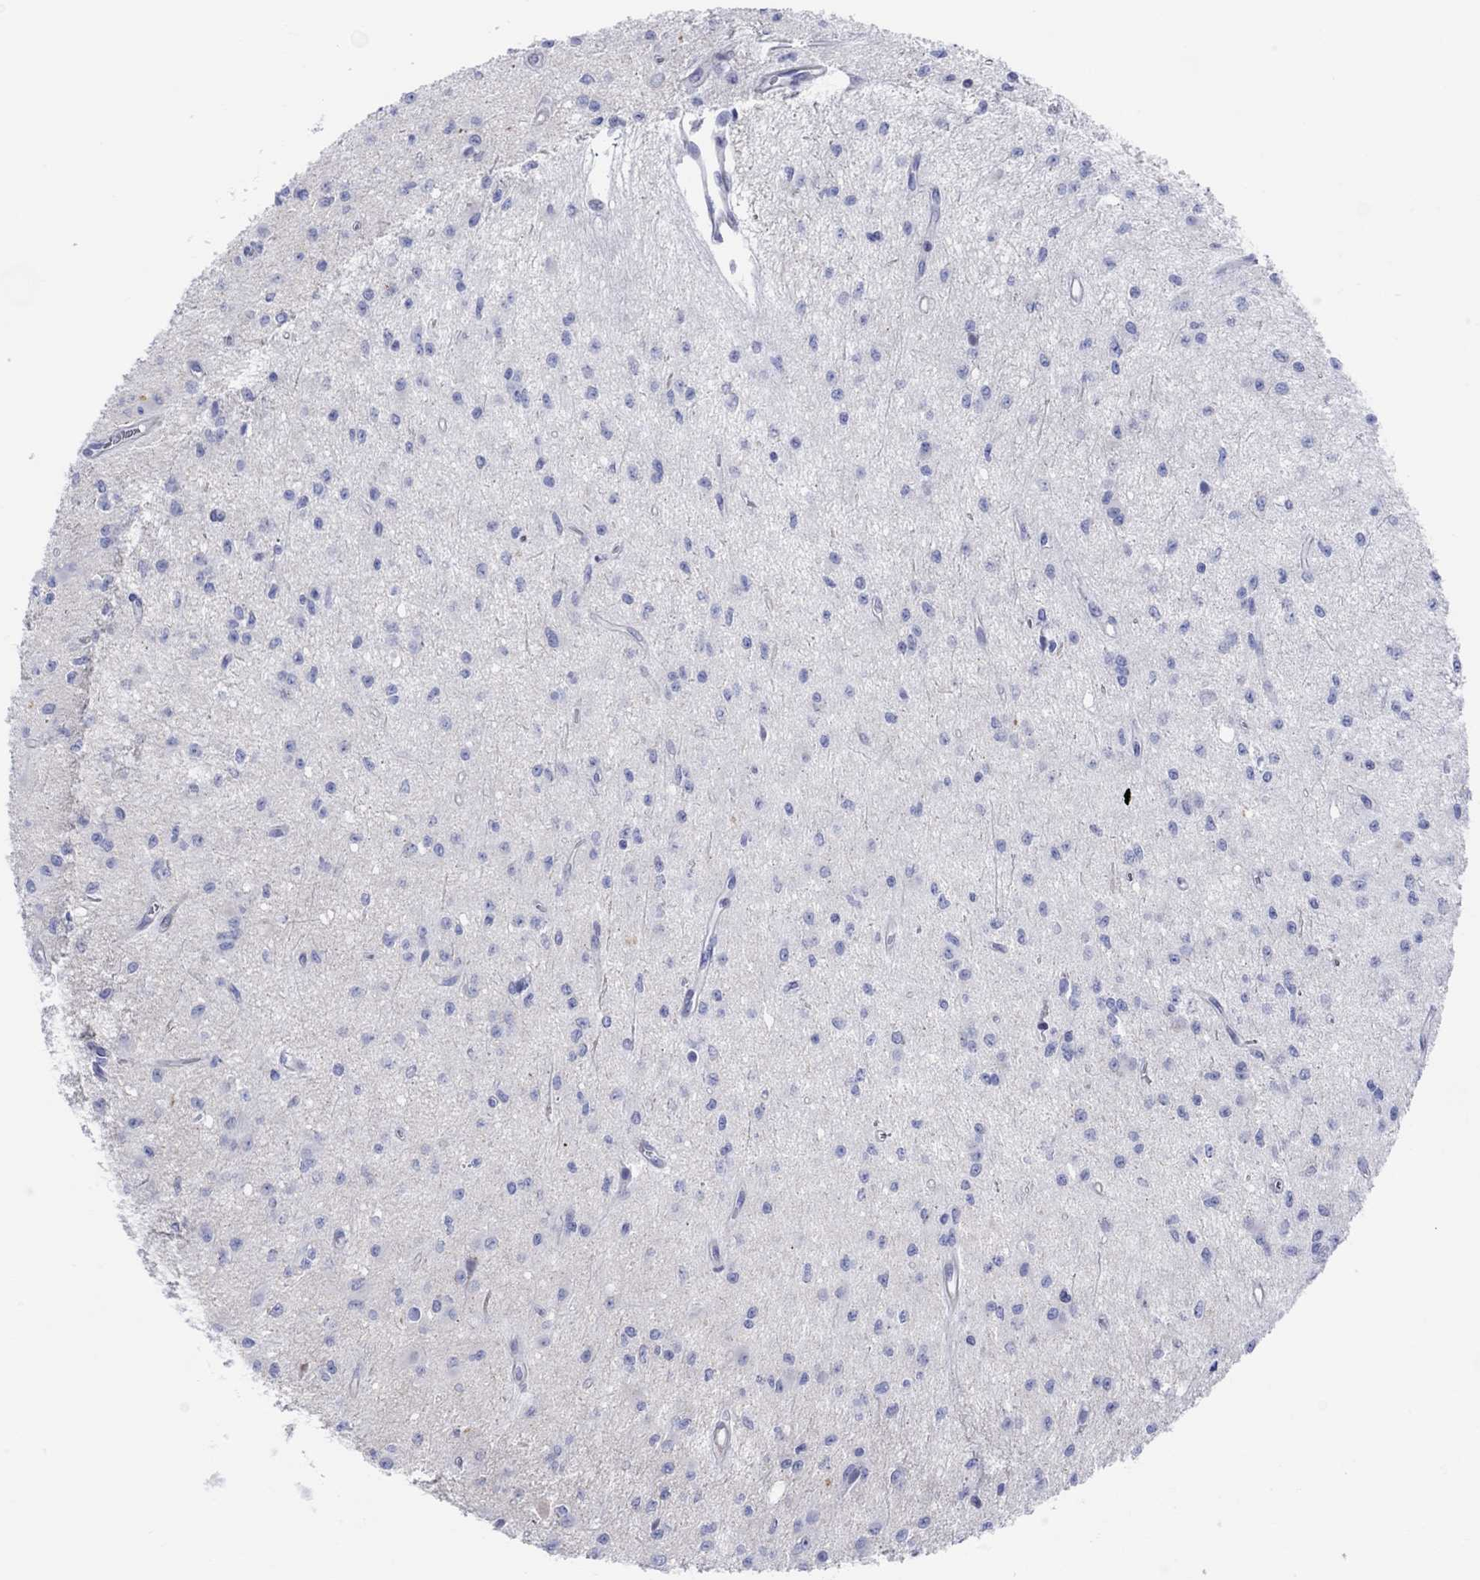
{"staining": {"intensity": "negative", "quantity": "none", "location": "none"}, "tissue": "glioma", "cell_type": "Tumor cells", "image_type": "cancer", "snomed": [{"axis": "morphology", "description": "Glioma, malignant, Low grade"}, {"axis": "topography", "description": "Brain"}], "caption": "Tumor cells show no significant positivity in glioma.", "gene": "TLDC2", "patient": {"sex": "female", "age": 45}}